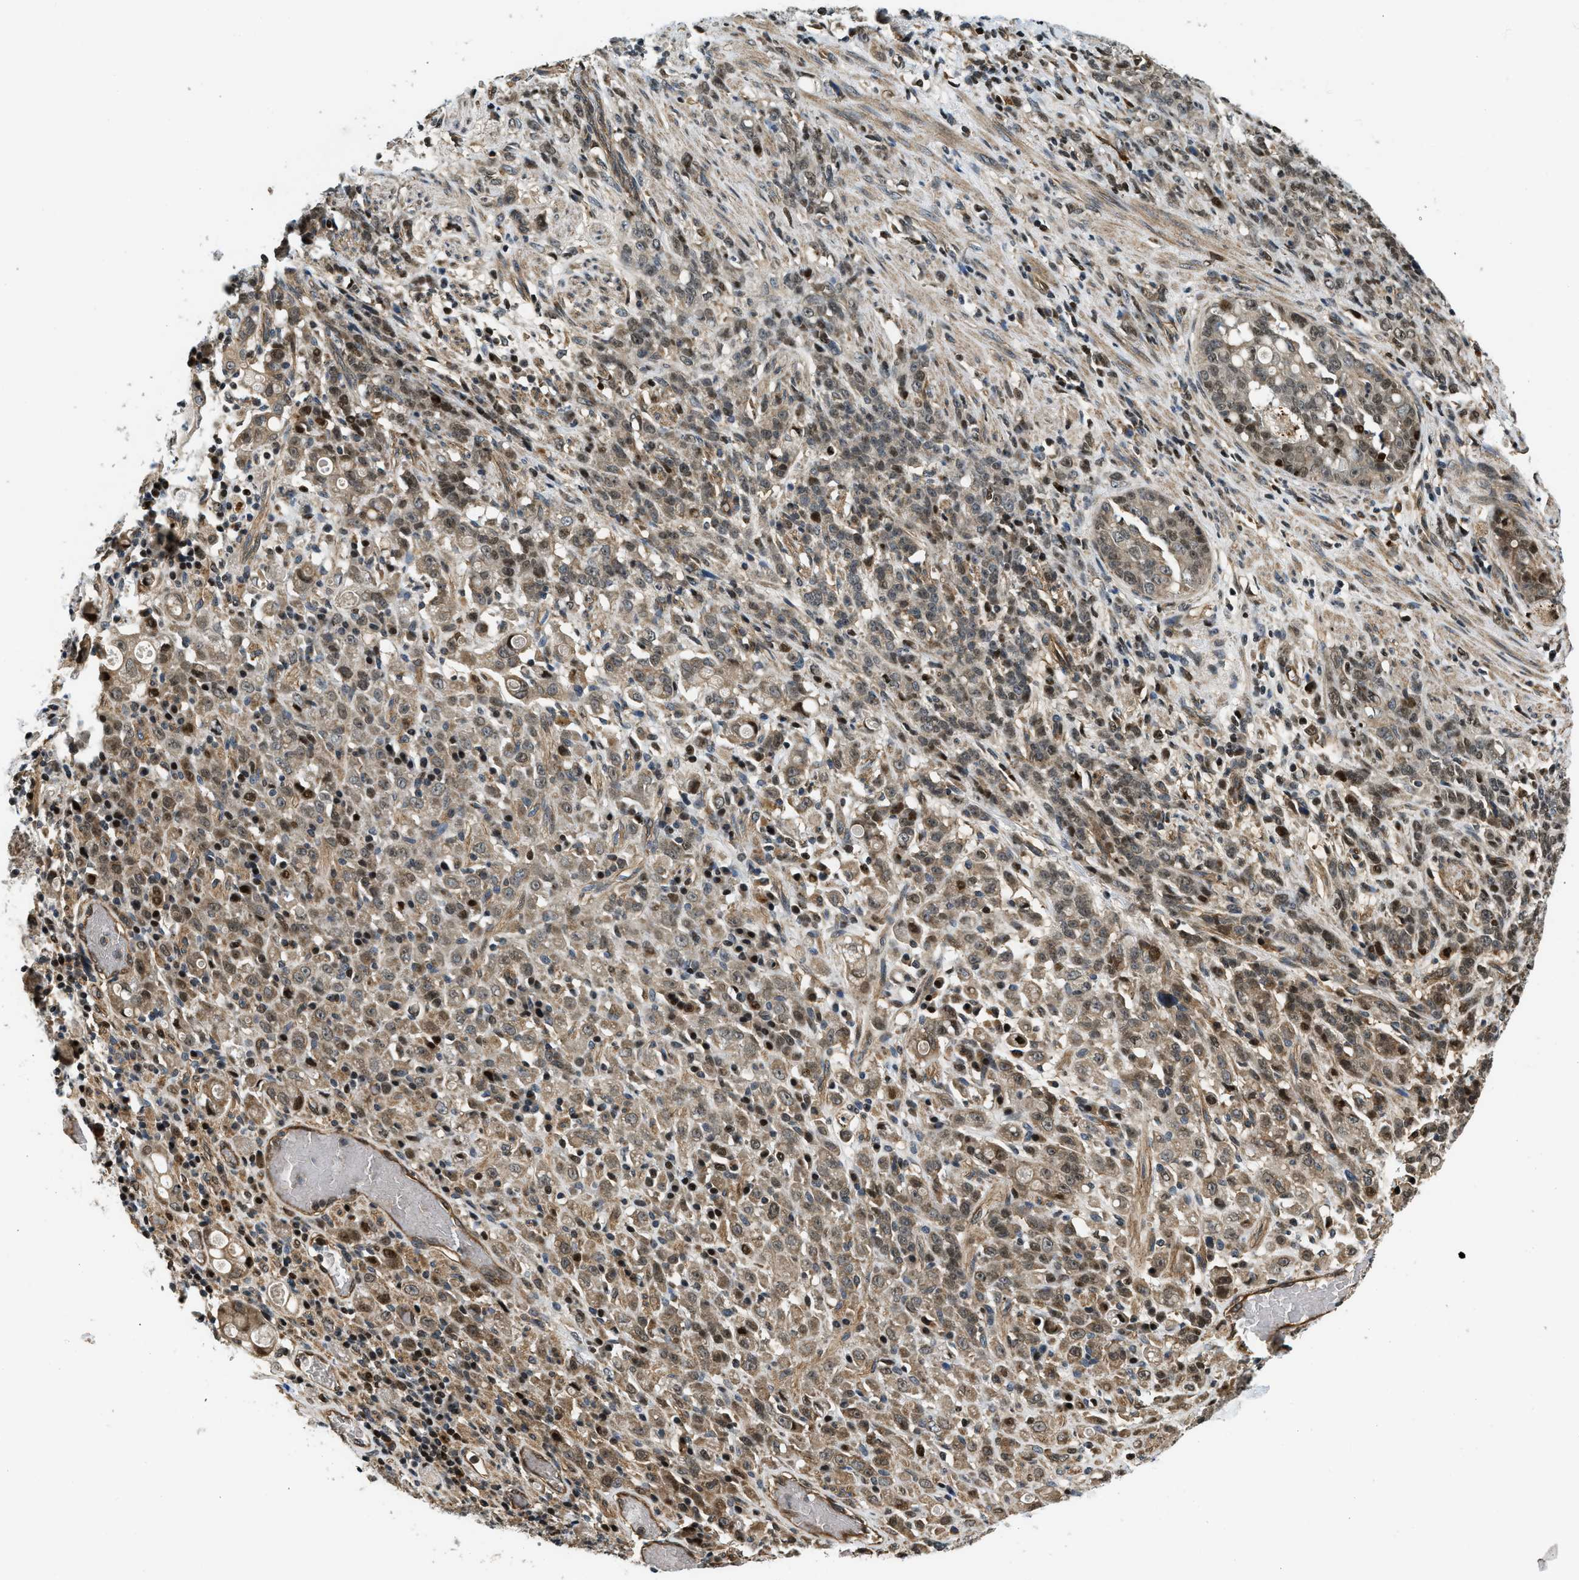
{"staining": {"intensity": "moderate", "quantity": ">75%", "location": "cytoplasmic/membranous,nuclear"}, "tissue": "stomach cancer", "cell_type": "Tumor cells", "image_type": "cancer", "snomed": [{"axis": "morphology", "description": "Adenocarcinoma, NOS"}, {"axis": "topography", "description": "Stomach, lower"}], "caption": "A photomicrograph of adenocarcinoma (stomach) stained for a protein demonstrates moderate cytoplasmic/membranous and nuclear brown staining in tumor cells. Nuclei are stained in blue.", "gene": "LTA4H", "patient": {"sex": "male", "age": 88}}